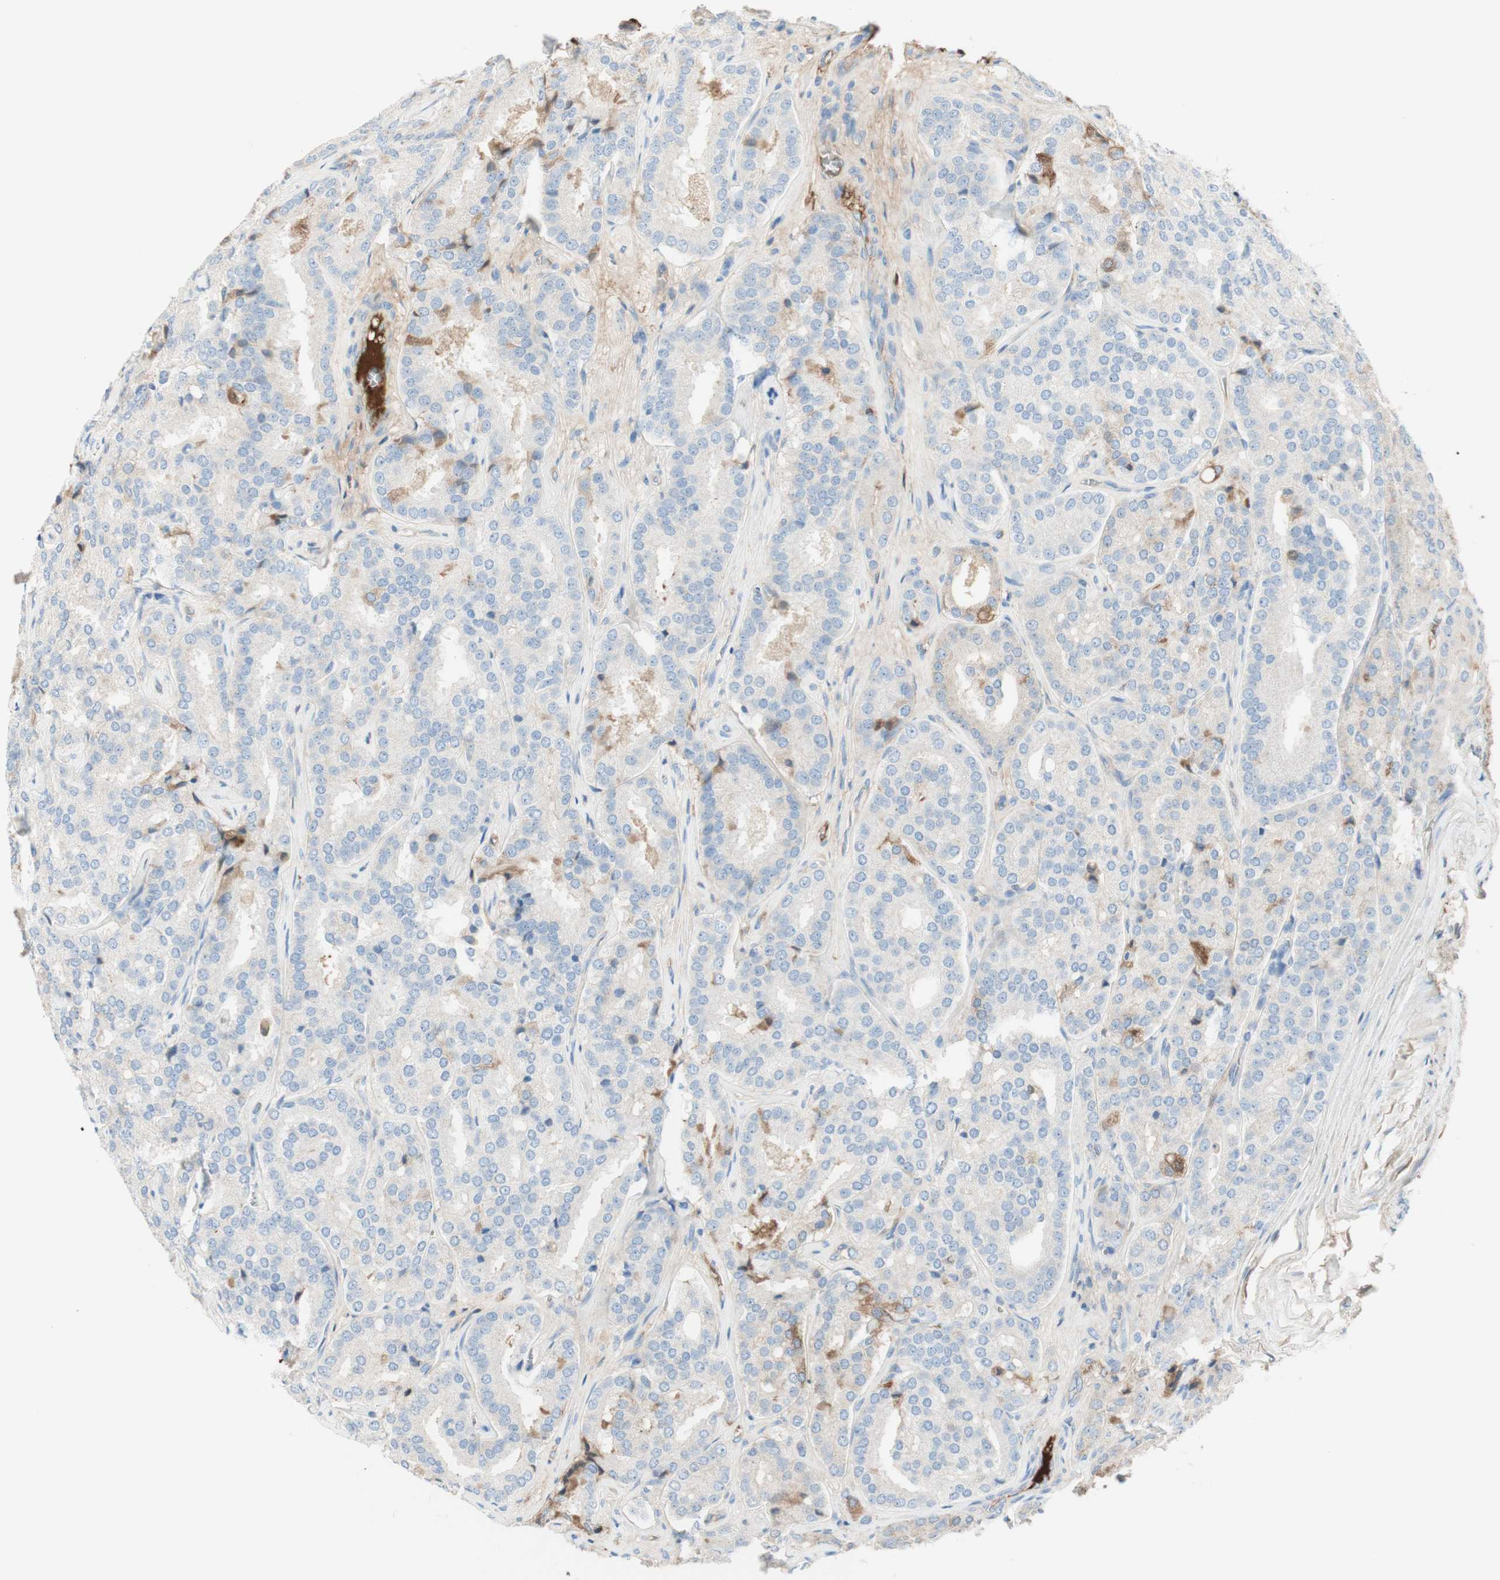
{"staining": {"intensity": "moderate", "quantity": "<25%", "location": "cytoplasmic/membranous"}, "tissue": "prostate cancer", "cell_type": "Tumor cells", "image_type": "cancer", "snomed": [{"axis": "morphology", "description": "Adenocarcinoma, High grade"}, {"axis": "topography", "description": "Prostate"}], "caption": "Immunohistochemical staining of prostate cancer demonstrates moderate cytoplasmic/membranous protein staining in about <25% of tumor cells.", "gene": "KNG1", "patient": {"sex": "male", "age": 65}}